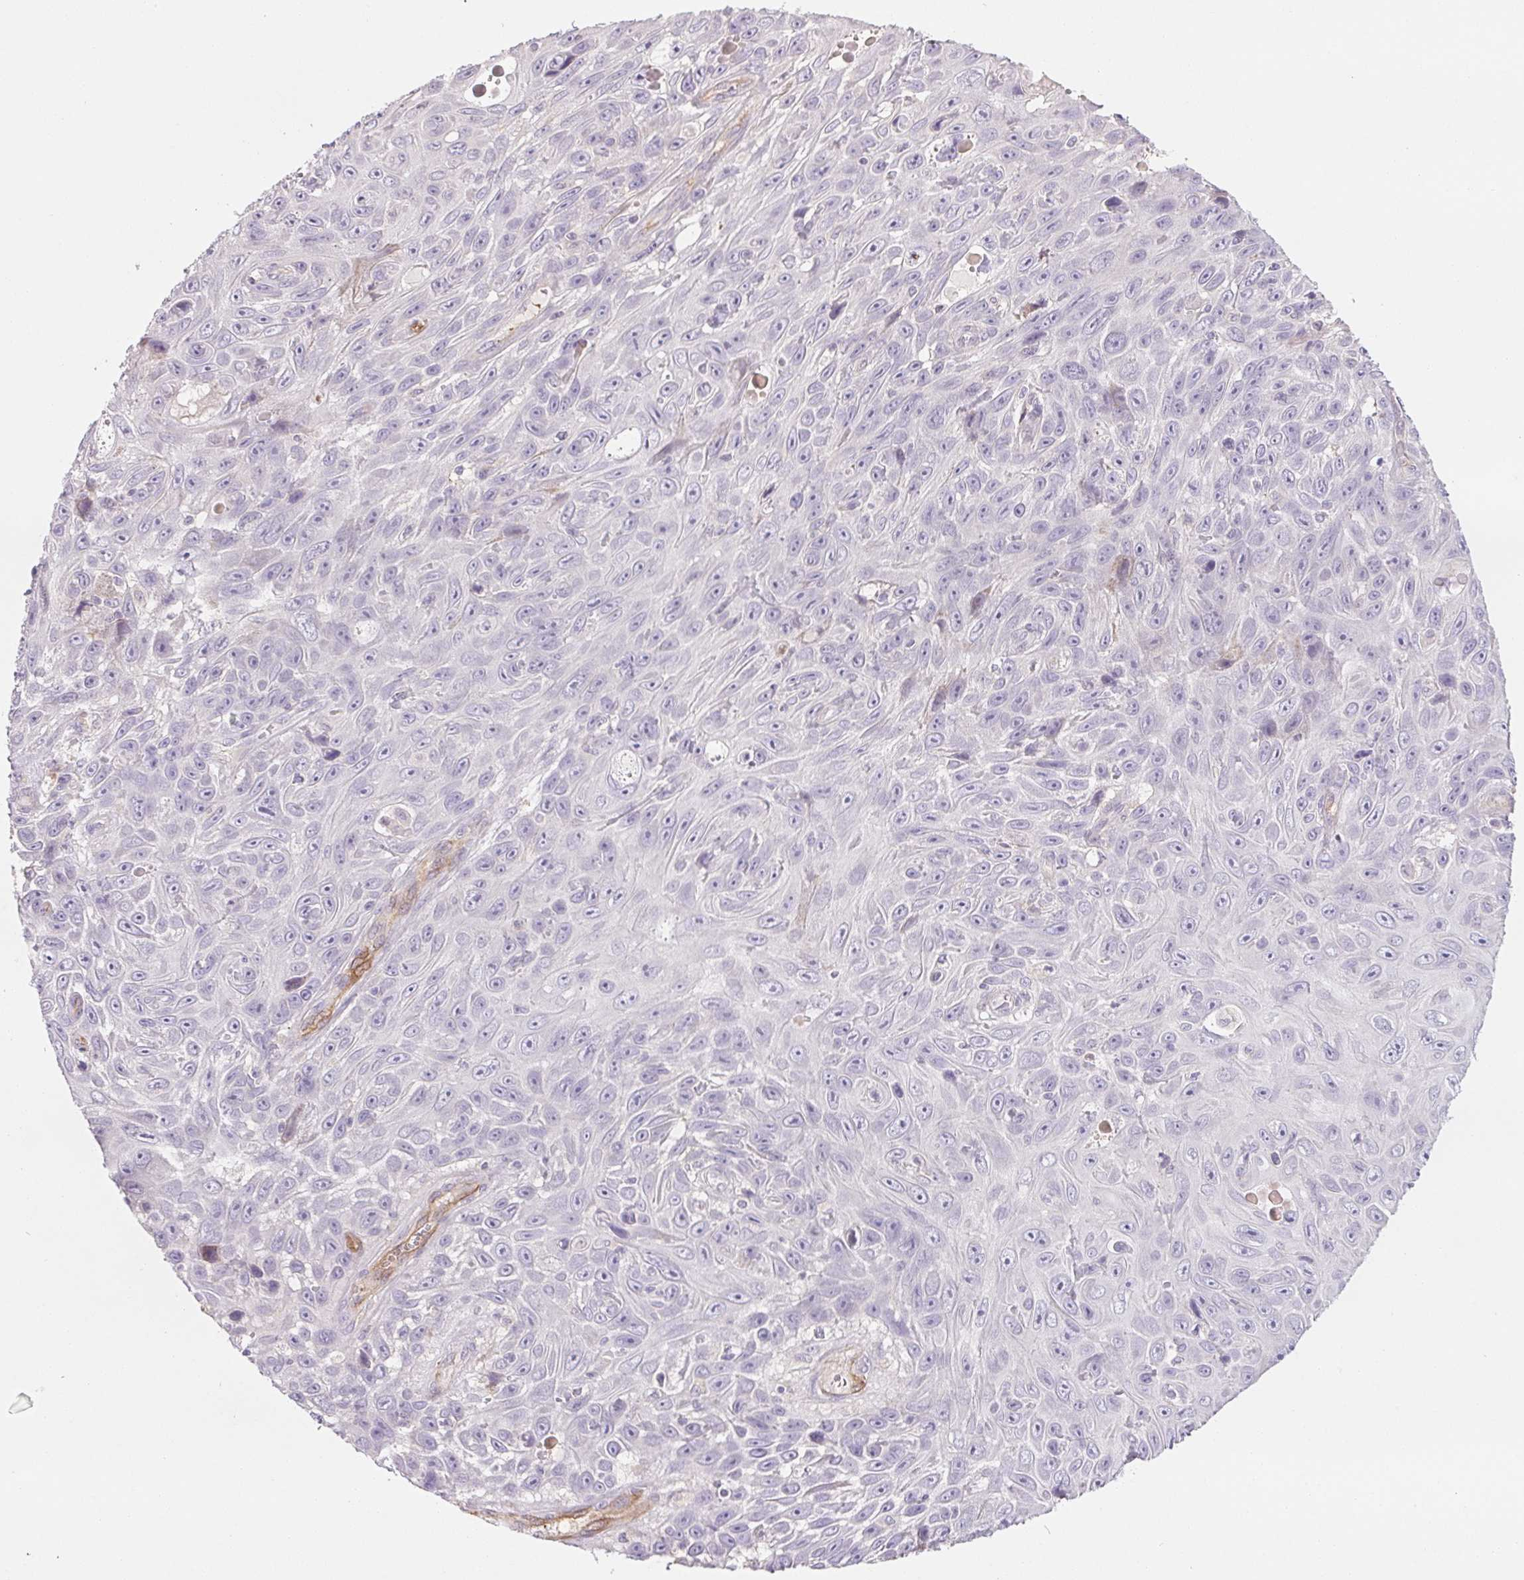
{"staining": {"intensity": "negative", "quantity": "none", "location": "none"}, "tissue": "skin cancer", "cell_type": "Tumor cells", "image_type": "cancer", "snomed": [{"axis": "morphology", "description": "Squamous cell carcinoma, NOS"}, {"axis": "topography", "description": "Skin"}], "caption": "Tumor cells are negative for protein expression in human skin cancer (squamous cell carcinoma). (DAB IHC, high magnification).", "gene": "ANKRD13B", "patient": {"sex": "male", "age": 82}}